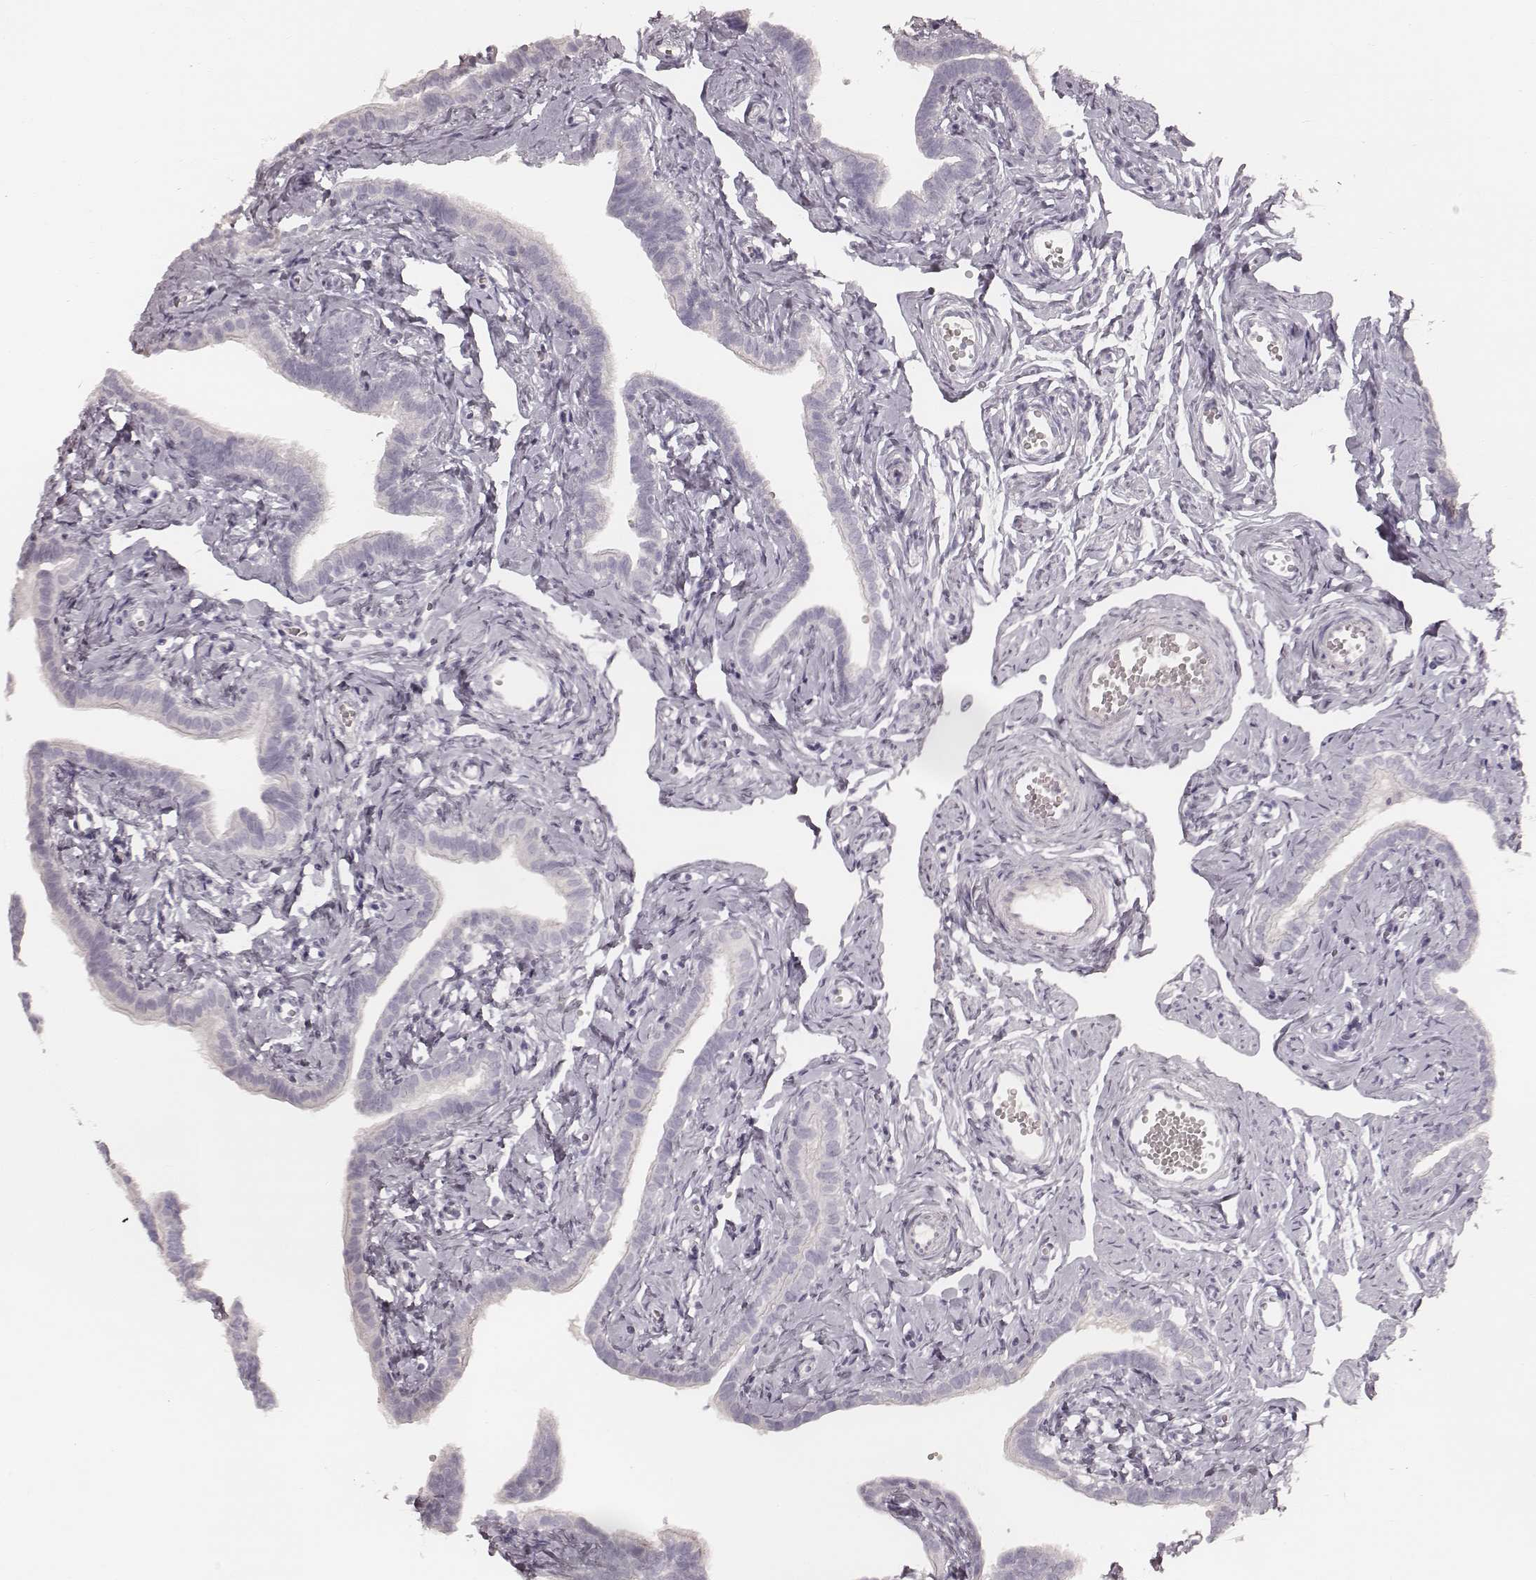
{"staining": {"intensity": "negative", "quantity": "none", "location": "none"}, "tissue": "fallopian tube", "cell_type": "Glandular cells", "image_type": "normal", "snomed": [{"axis": "morphology", "description": "Normal tissue, NOS"}, {"axis": "topography", "description": "Fallopian tube"}], "caption": "Immunohistochemistry (IHC) of normal fallopian tube reveals no positivity in glandular cells.", "gene": "KRT26", "patient": {"sex": "female", "age": 41}}